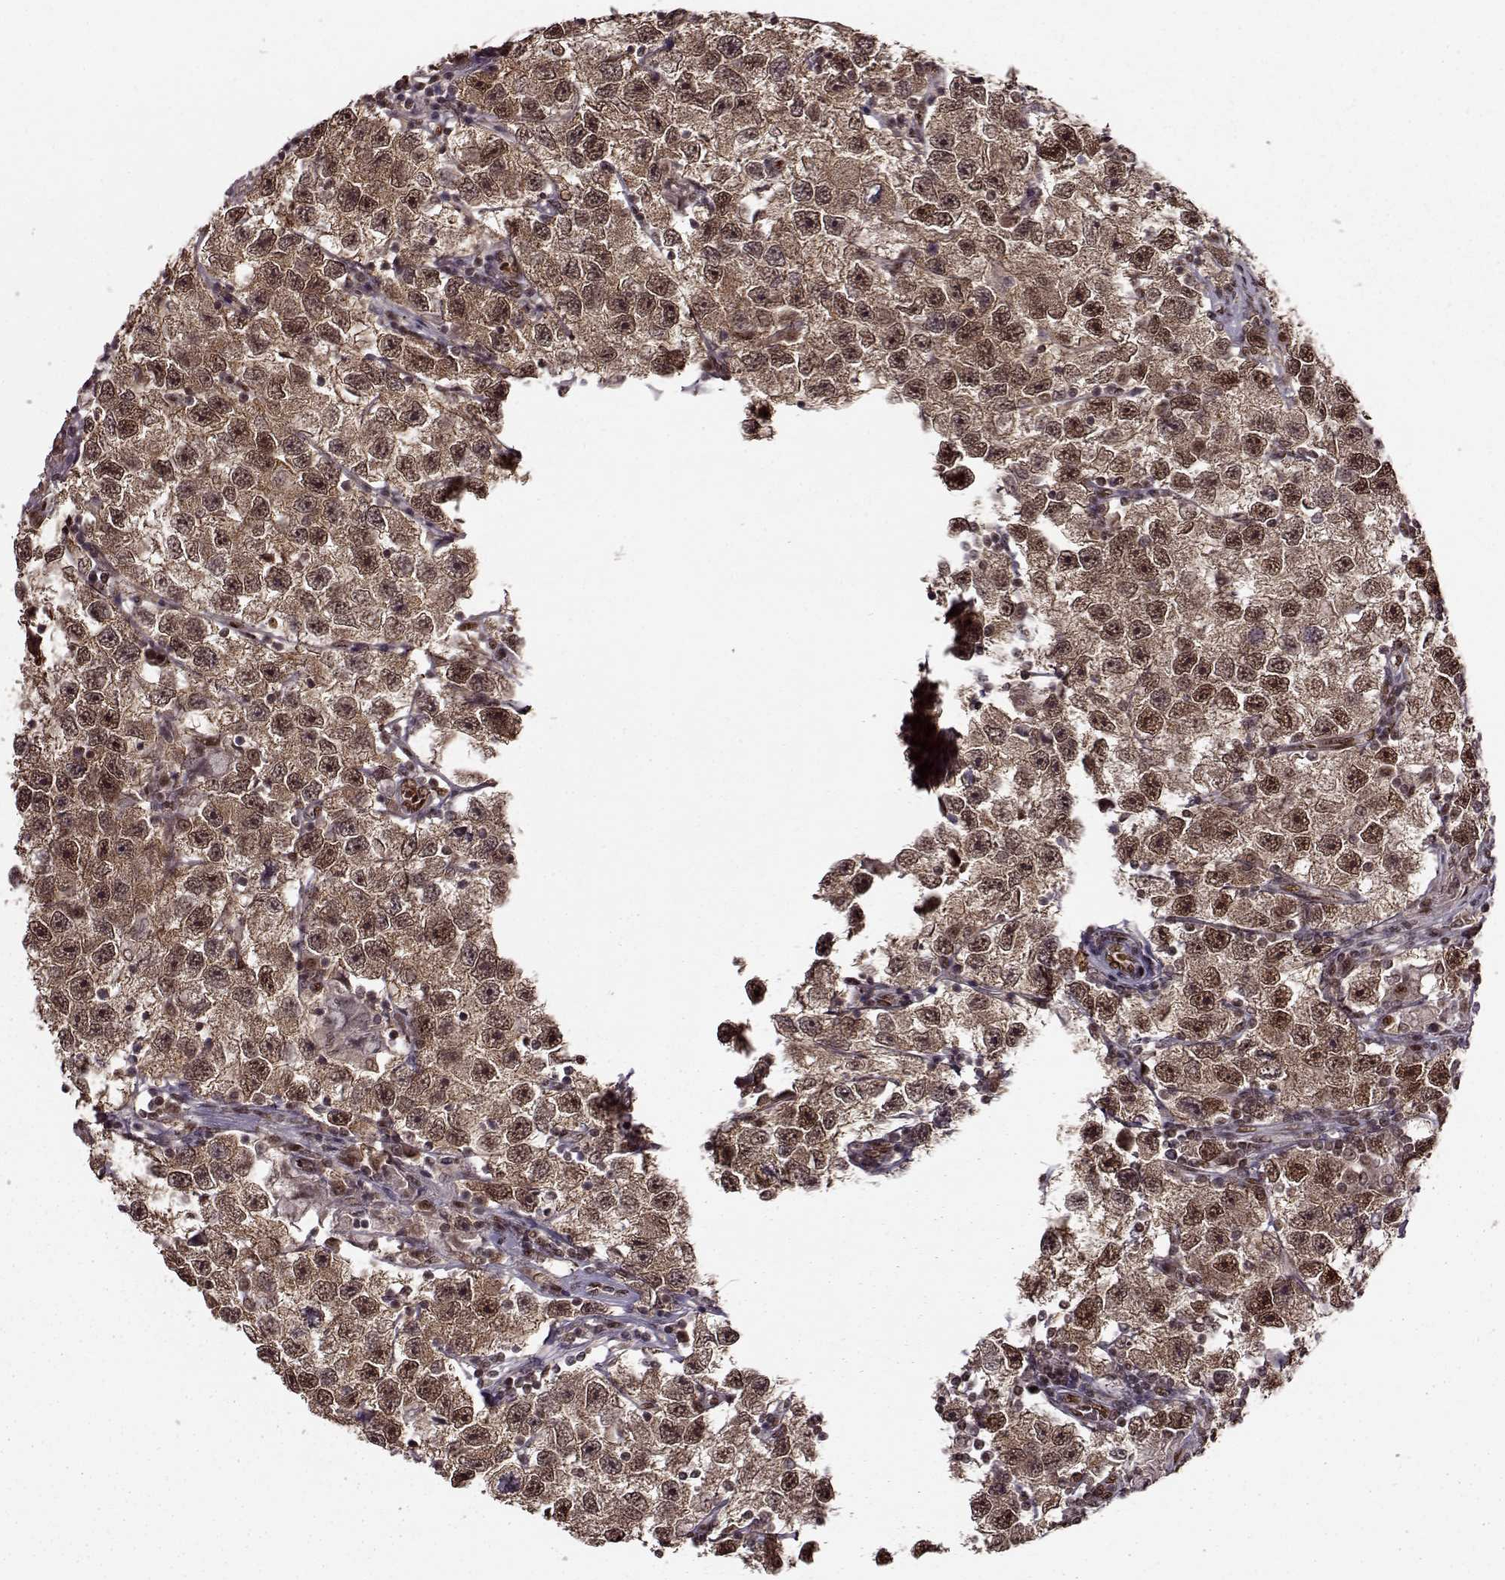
{"staining": {"intensity": "moderate", "quantity": ">75%", "location": "cytoplasmic/membranous,nuclear"}, "tissue": "testis cancer", "cell_type": "Tumor cells", "image_type": "cancer", "snomed": [{"axis": "morphology", "description": "Seminoma, NOS"}, {"axis": "topography", "description": "Testis"}], "caption": "High-power microscopy captured an immunohistochemistry image of testis cancer, revealing moderate cytoplasmic/membranous and nuclear positivity in about >75% of tumor cells. The staining is performed using DAB brown chromogen to label protein expression. The nuclei are counter-stained blue using hematoxylin.", "gene": "FTO", "patient": {"sex": "male", "age": 26}}